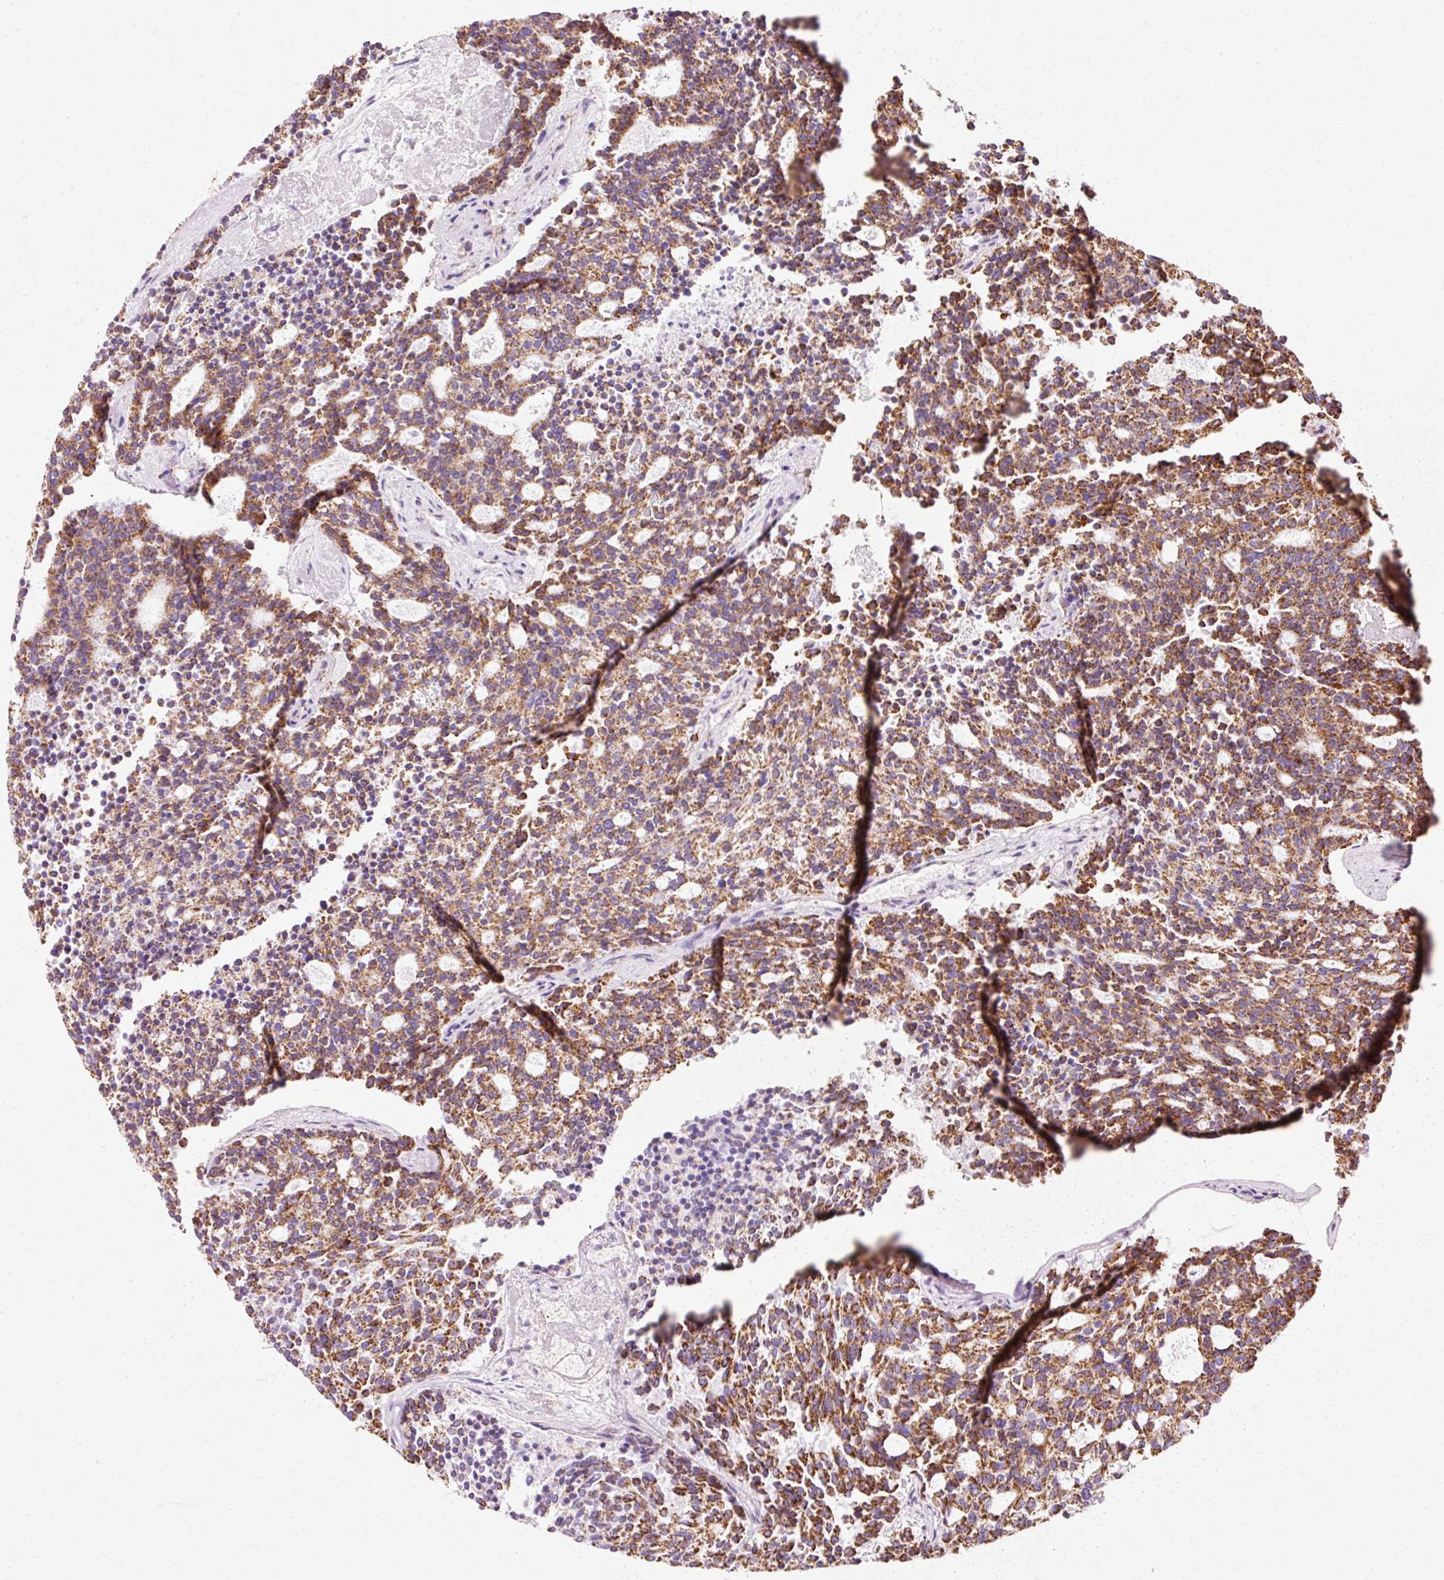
{"staining": {"intensity": "strong", "quantity": ">75%", "location": "cytoplasmic/membranous"}, "tissue": "carcinoid", "cell_type": "Tumor cells", "image_type": "cancer", "snomed": [{"axis": "morphology", "description": "Carcinoid, malignant, NOS"}, {"axis": "topography", "description": "Pancreas"}], "caption": "This is an image of immunohistochemistry staining of carcinoid (malignant), which shows strong positivity in the cytoplasmic/membranous of tumor cells.", "gene": "ATP5PO", "patient": {"sex": "female", "age": 54}}